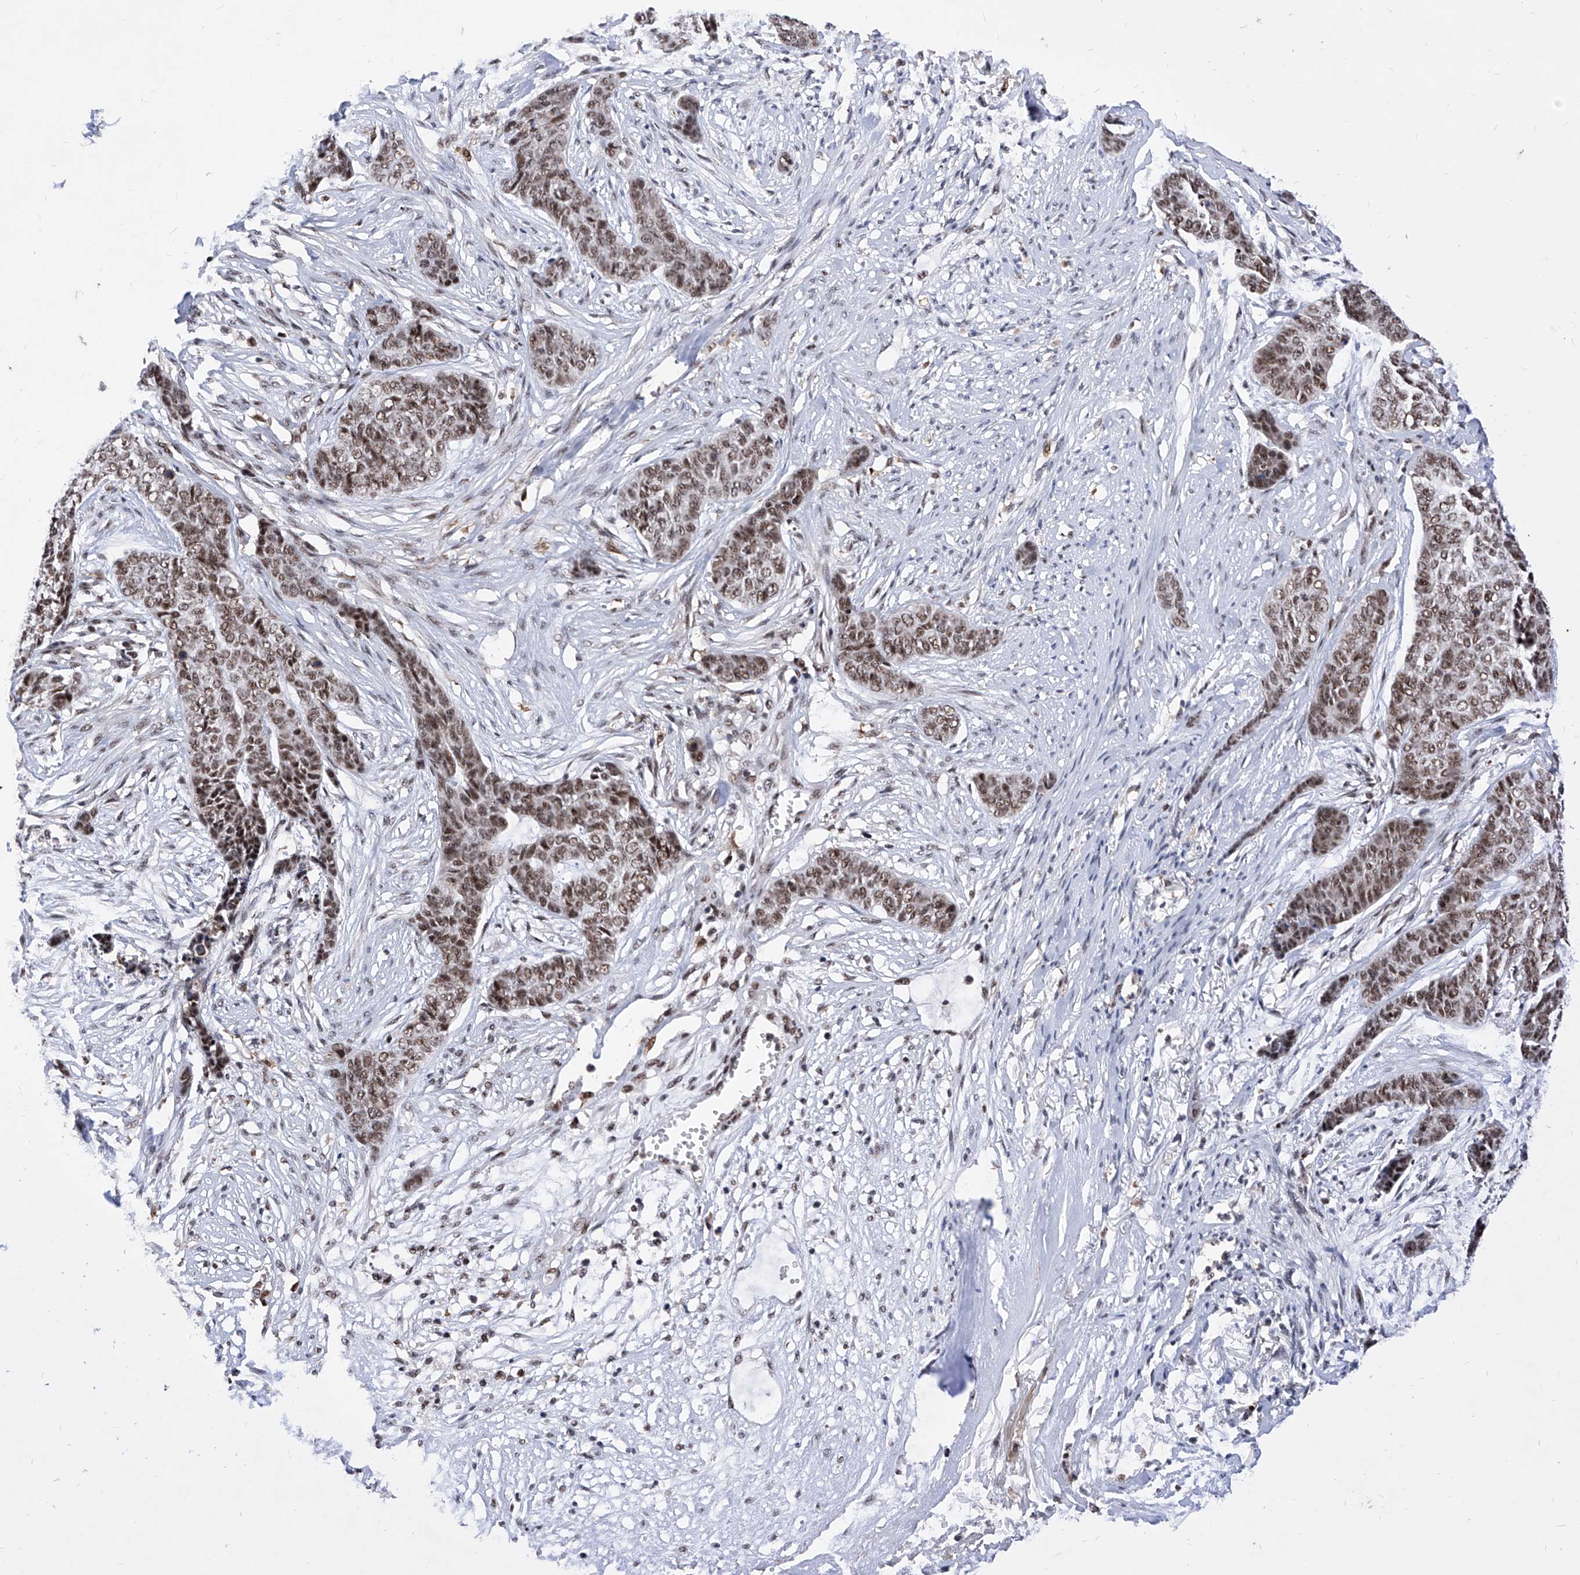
{"staining": {"intensity": "moderate", "quantity": ">75%", "location": "nuclear"}, "tissue": "skin cancer", "cell_type": "Tumor cells", "image_type": "cancer", "snomed": [{"axis": "morphology", "description": "Basal cell carcinoma"}, {"axis": "topography", "description": "Skin"}], "caption": "A brown stain highlights moderate nuclear expression of a protein in skin cancer tumor cells.", "gene": "PHF5A", "patient": {"sex": "female", "age": 64}}